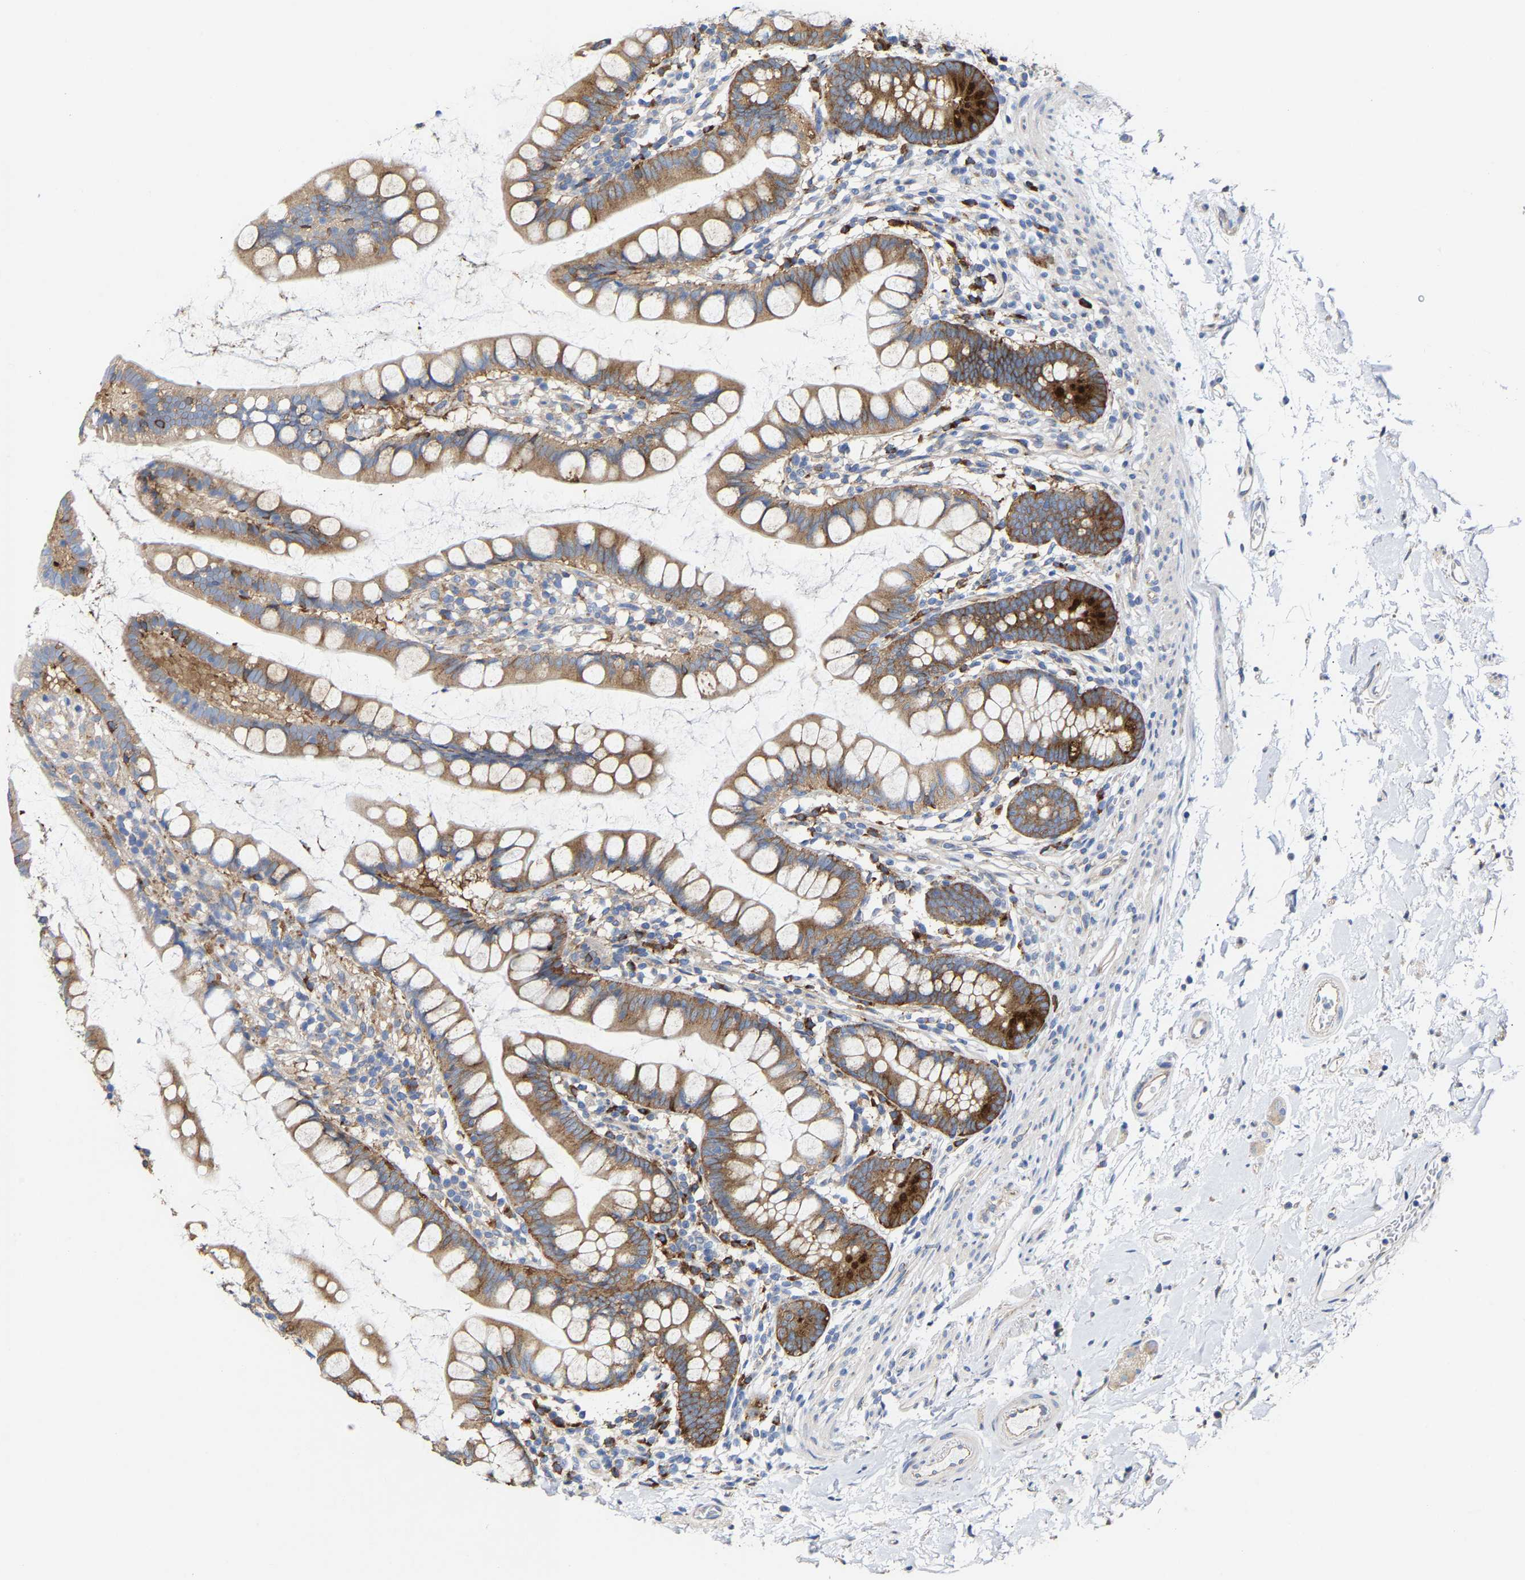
{"staining": {"intensity": "moderate", "quantity": ">75%", "location": "cytoplasmic/membranous"}, "tissue": "small intestine", "cell_type": "Glandular cells", "image_type": "normal", "snomed": [{"axis": "morphology", "description": "Normal tissue, NOS"}, {"axis": "topography", "description": "Small intestine"}], "caption": "Immunohistochemistry staining of unremarkable small intestine, which exhibits medium levels of moderate cytoplasmic/membranous positivity in about >75% of glandular cells indicating moderate cytoplasmic/membranous protein positivity. The staining was performed using DAB (3,3'-diaminobenzidine) (brown) for protein detection and nuclei were counterstained in hematoxylin (blue).", "gene": "PPP1R15A", "patient": {"sex": "female", "age": 84}}